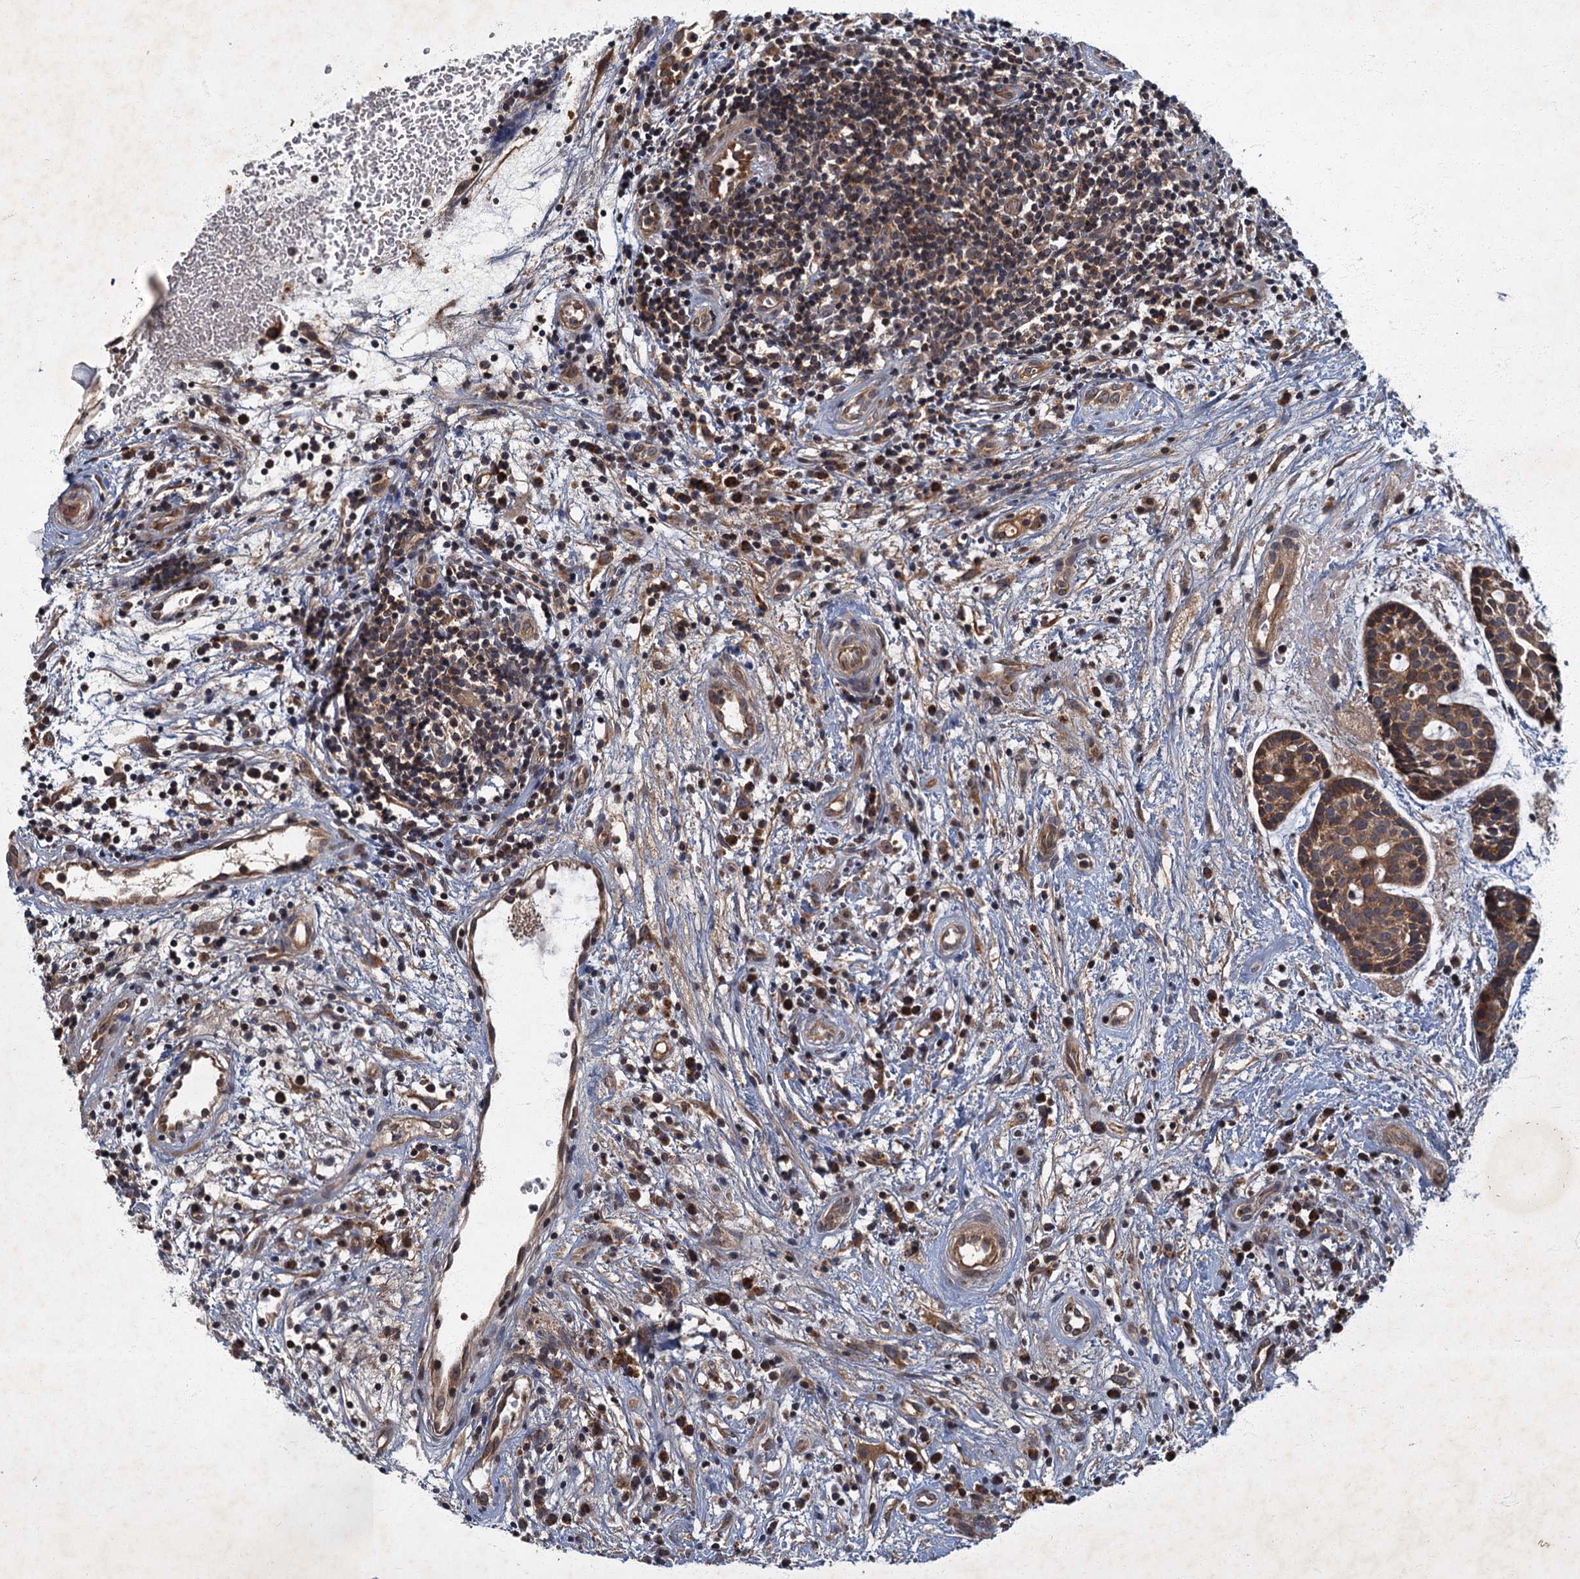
{"staining": {"intensity": "moderate", "quantity": ">75%", "location": "cytoplasmic/membranous"}, "tissue": "head and neck cancer", "cell_type": "Tumor cells", "image_type": "cancer", "snomed": [{"axis": "morphology", "description": "Adenocarcinoma, NOS"}, {"axis": "topography", "description": "Subcutis"}, {"axis": "topography", "description": "Head-Neck"}], "caption": "Head and neck adenocarcinoma tissue demonstrates moderate cytoplasmic/membranous expression in approximately >75% of tumor cells, visualized by immunohistochemistry.", "gene": "SLC11A2", "patient": {"sex": "female", "age": 73}}